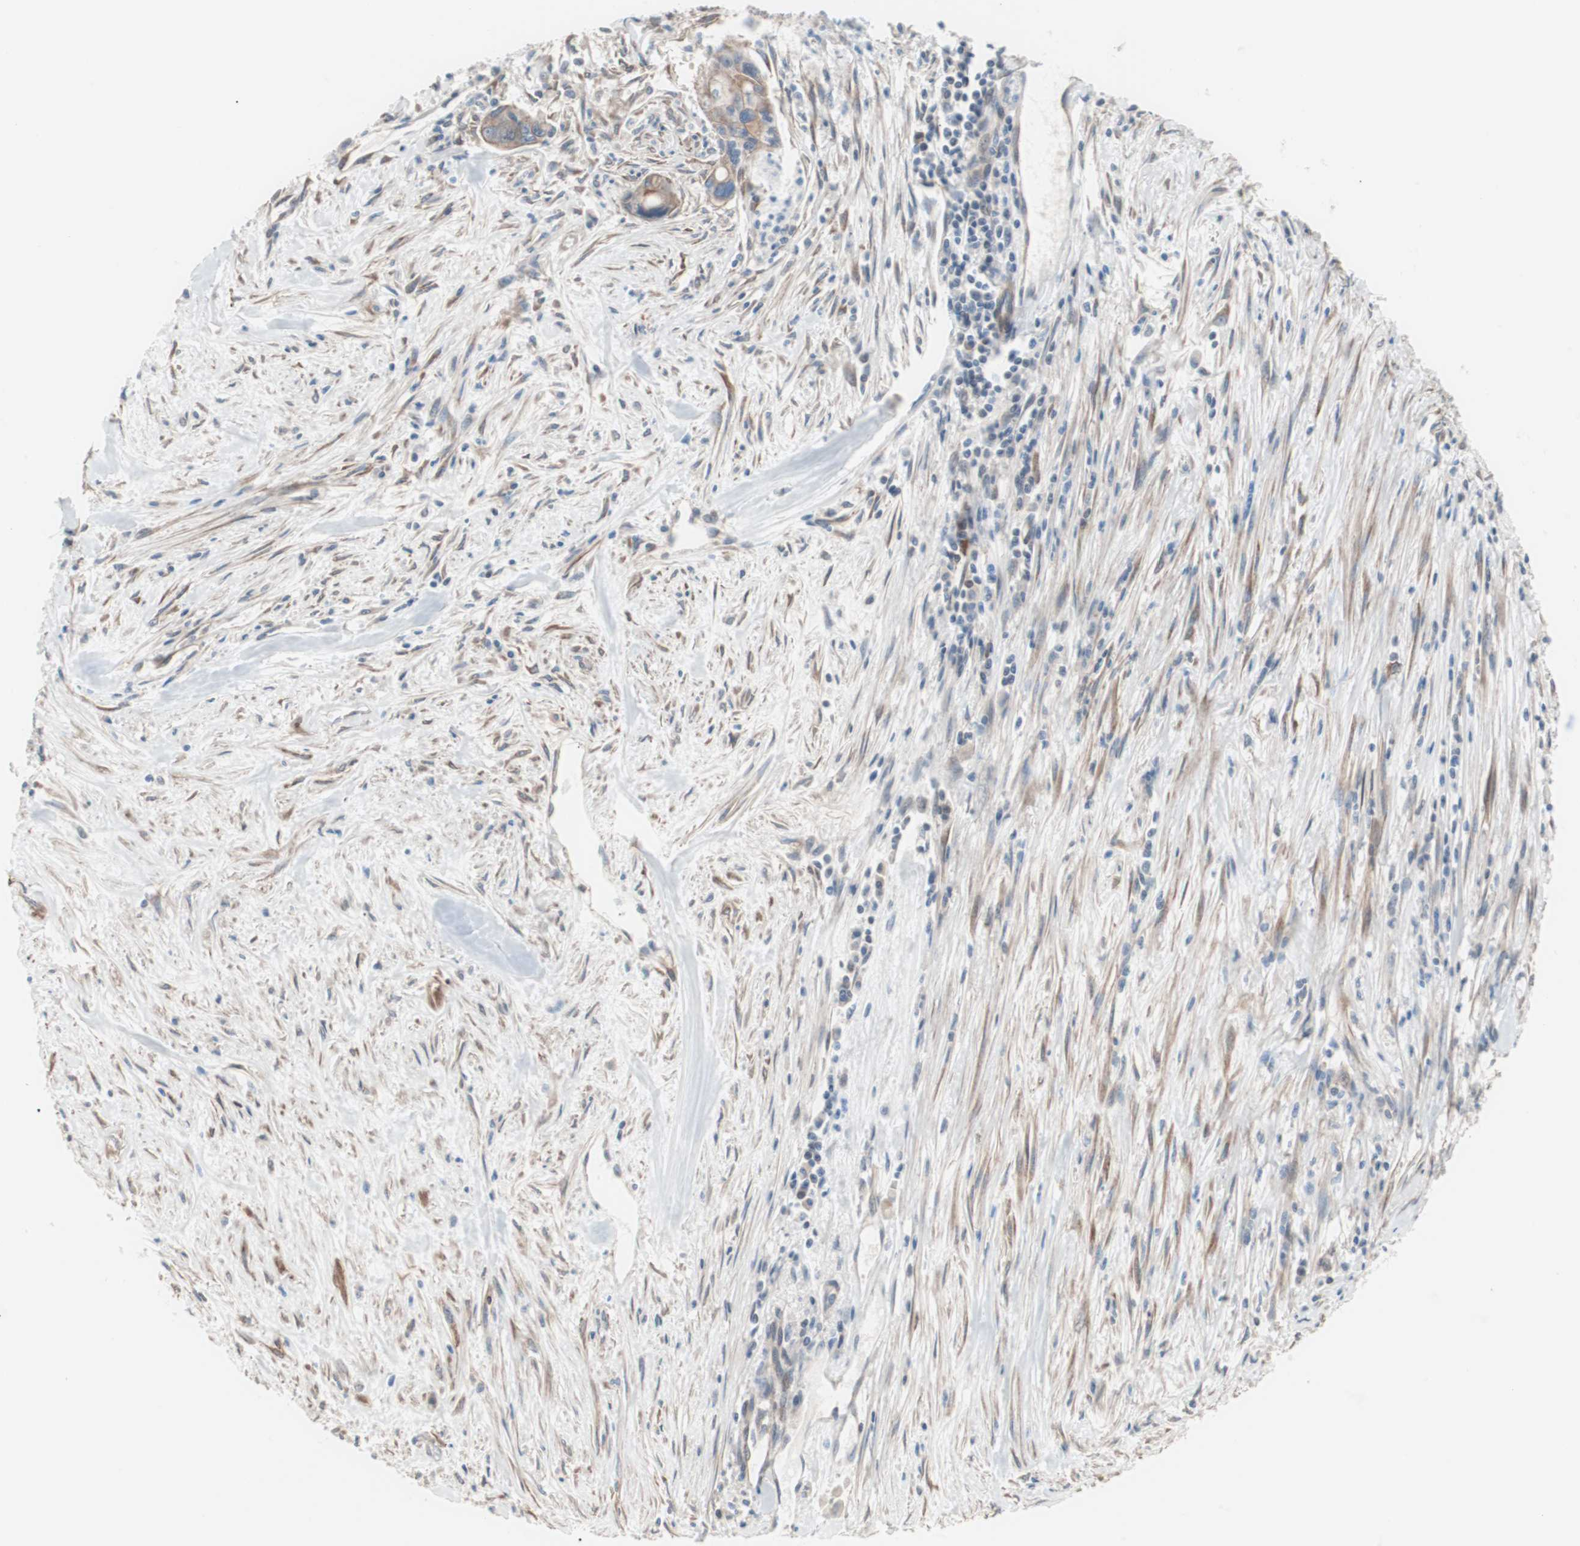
{"staining": {"intensity": "moderate", "quantity": ">75%", "location": "cytoplasmic/membranous"}, "tissue": "pancreatic cancer", "cell_type": "Tumor cells", "image_type": "cancer", "snomed": [{"axis": "morphology", "description": "Adenocarcinoma, NOS"}, {"axis": "topography", "description": "Pancreas"}], "caption": "Immunohistochemistry photomicrograph of human adenocarcinoma (pancreatic) stained for a protein (brown), which displays medium levels of moderate cytoplasmic/membranous expression in approximately >75% of tumor cells.", "gene": "SMG1", "patient": {"sex": "male", "age": 70}}